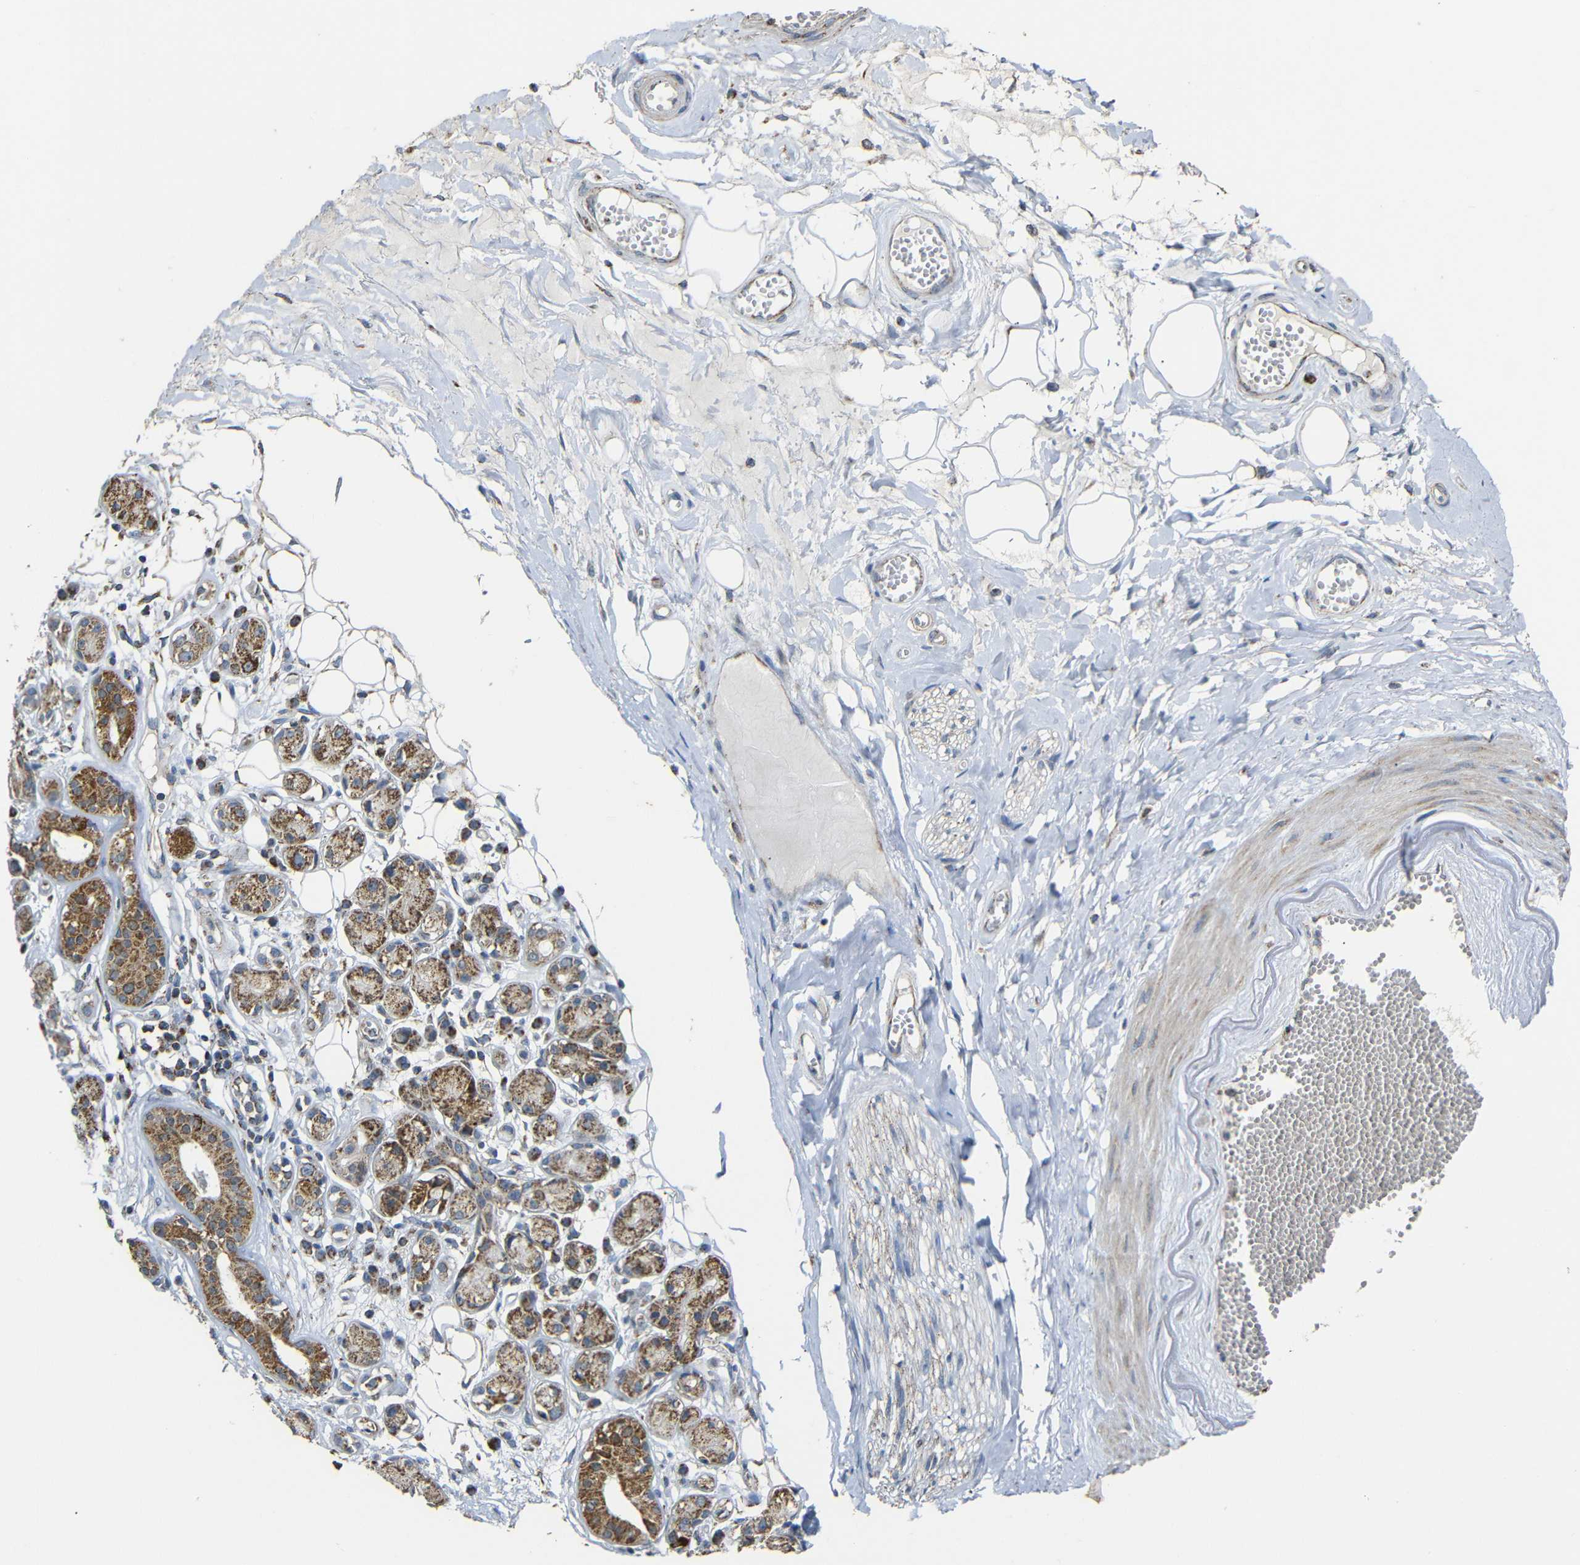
{"staining": {"intensity": "moderate", "quantity": "25%-75%", "location": "cytoplasmic/membranous"}, "tissue": "adipose tissue", "cell_type": "Adipocytes", "image_type": "normal", "snomed": [{"axis": "morphology", "description": "Normal tissue, NOS"}, {"axis": "morphology", "description": "Inflammation, NOS"}, {"axis": "topography", "description": "Salivary gland"}, {"axis": "topography", "description": "Peripheral nerve tissue"}], "caption": "Approximately 25%-75% of adipocytes in normal human adipose tissue reveal moderate cytoplasmic/membranous protein staining as visualized by brown immunohistochemical staining.", "gene": "NR3C2", "patient": {"sex": "female", "age": 75}}